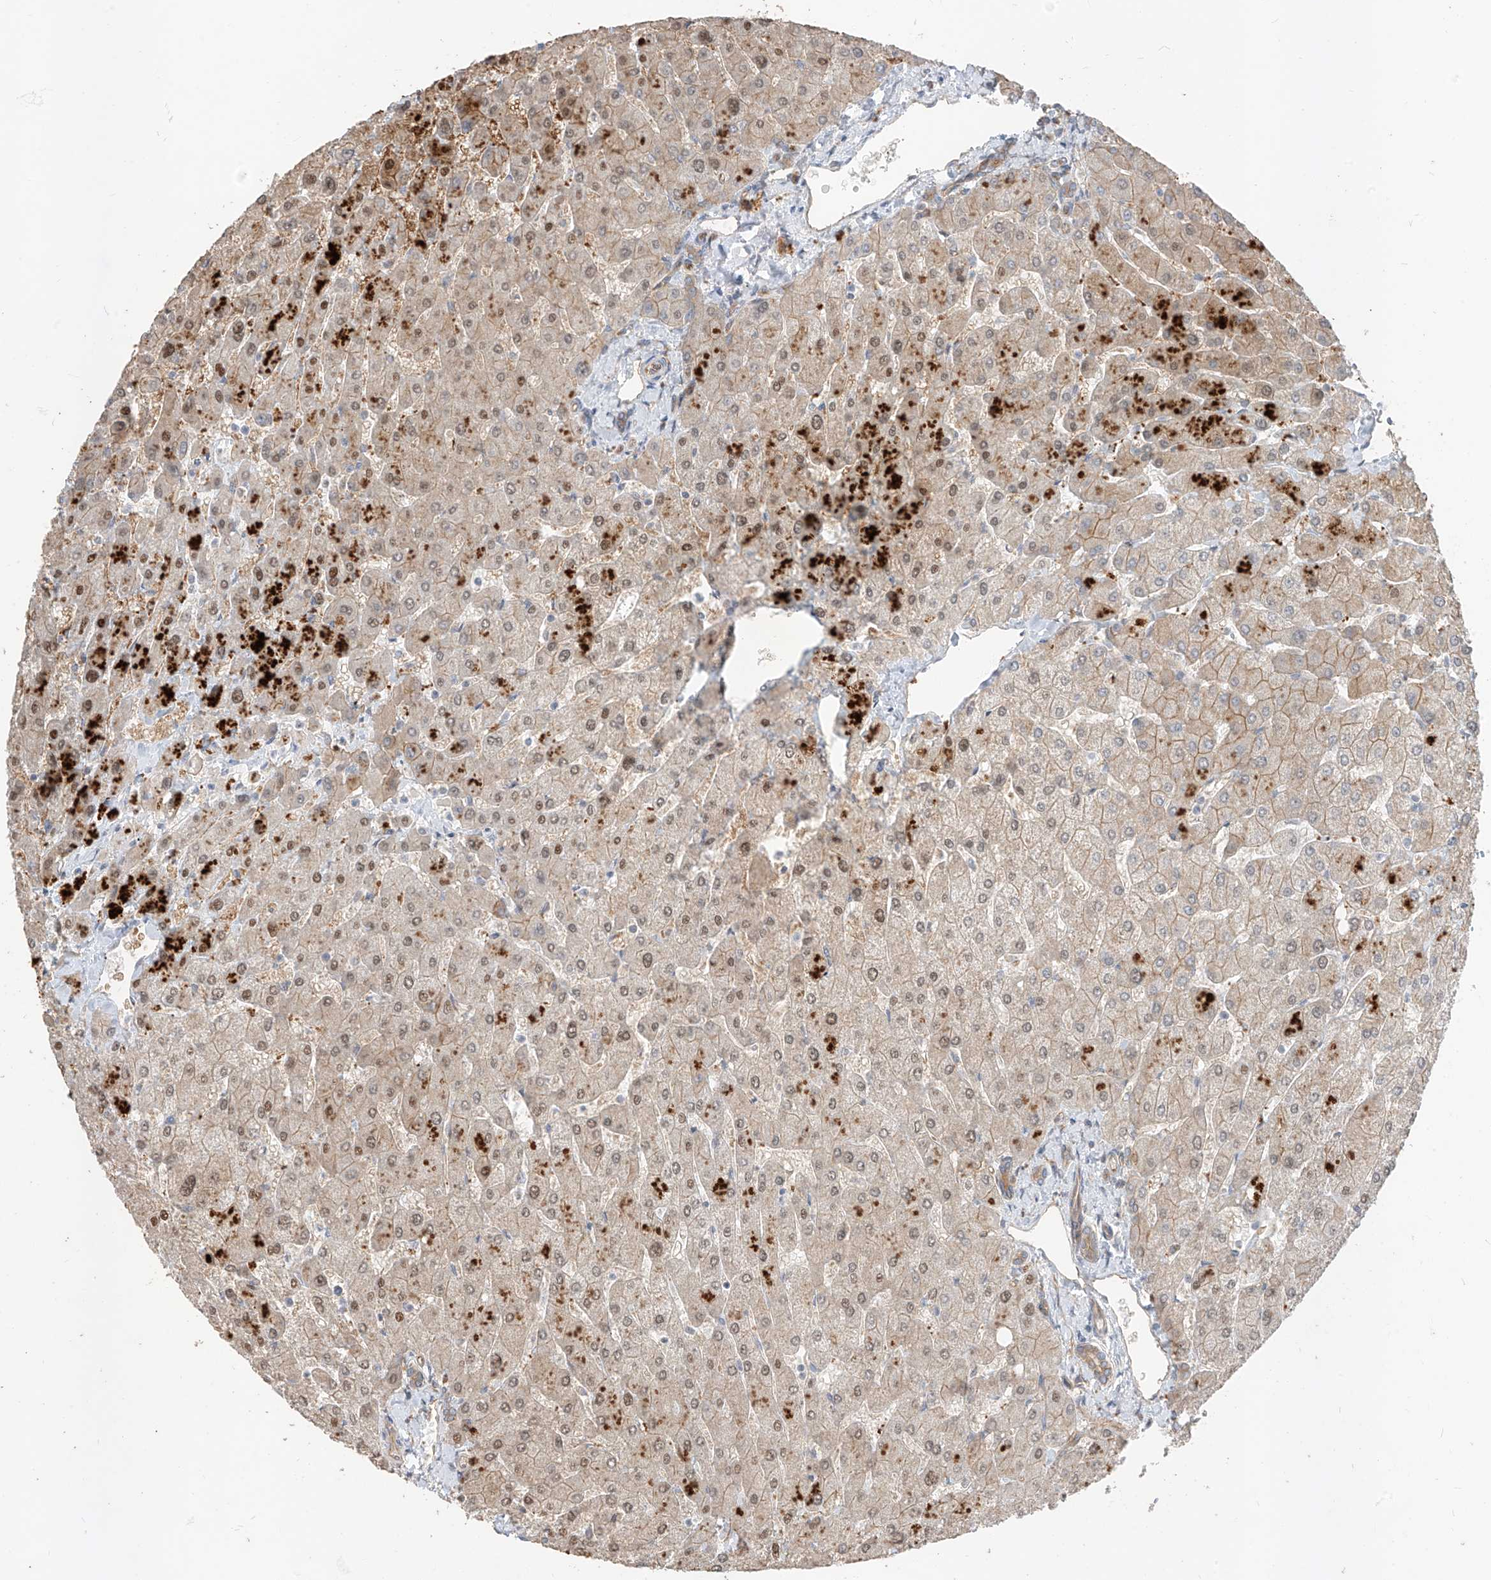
{"staining": {"intensity": "moderate", "quantity": "25%-75%", "location": "cytoplasmic/membranous"}, "tissue": "liver", "cell_type": "Cholangiocytes", "image_type": "normal", "snomed": [{"axis": "morphology", "description": "Normal tissue, NOS"}, {"axis": "topography", "description": "Liver"}], "caption": "Immunohistochemical staining of normal human liver exhibits medium levels of moderate cytoplasmic/membranous positivity in about 25%-75% of cholangiocytes.", "gene": "EPHX4", "patient": {"sex": "male", "age": 55}}